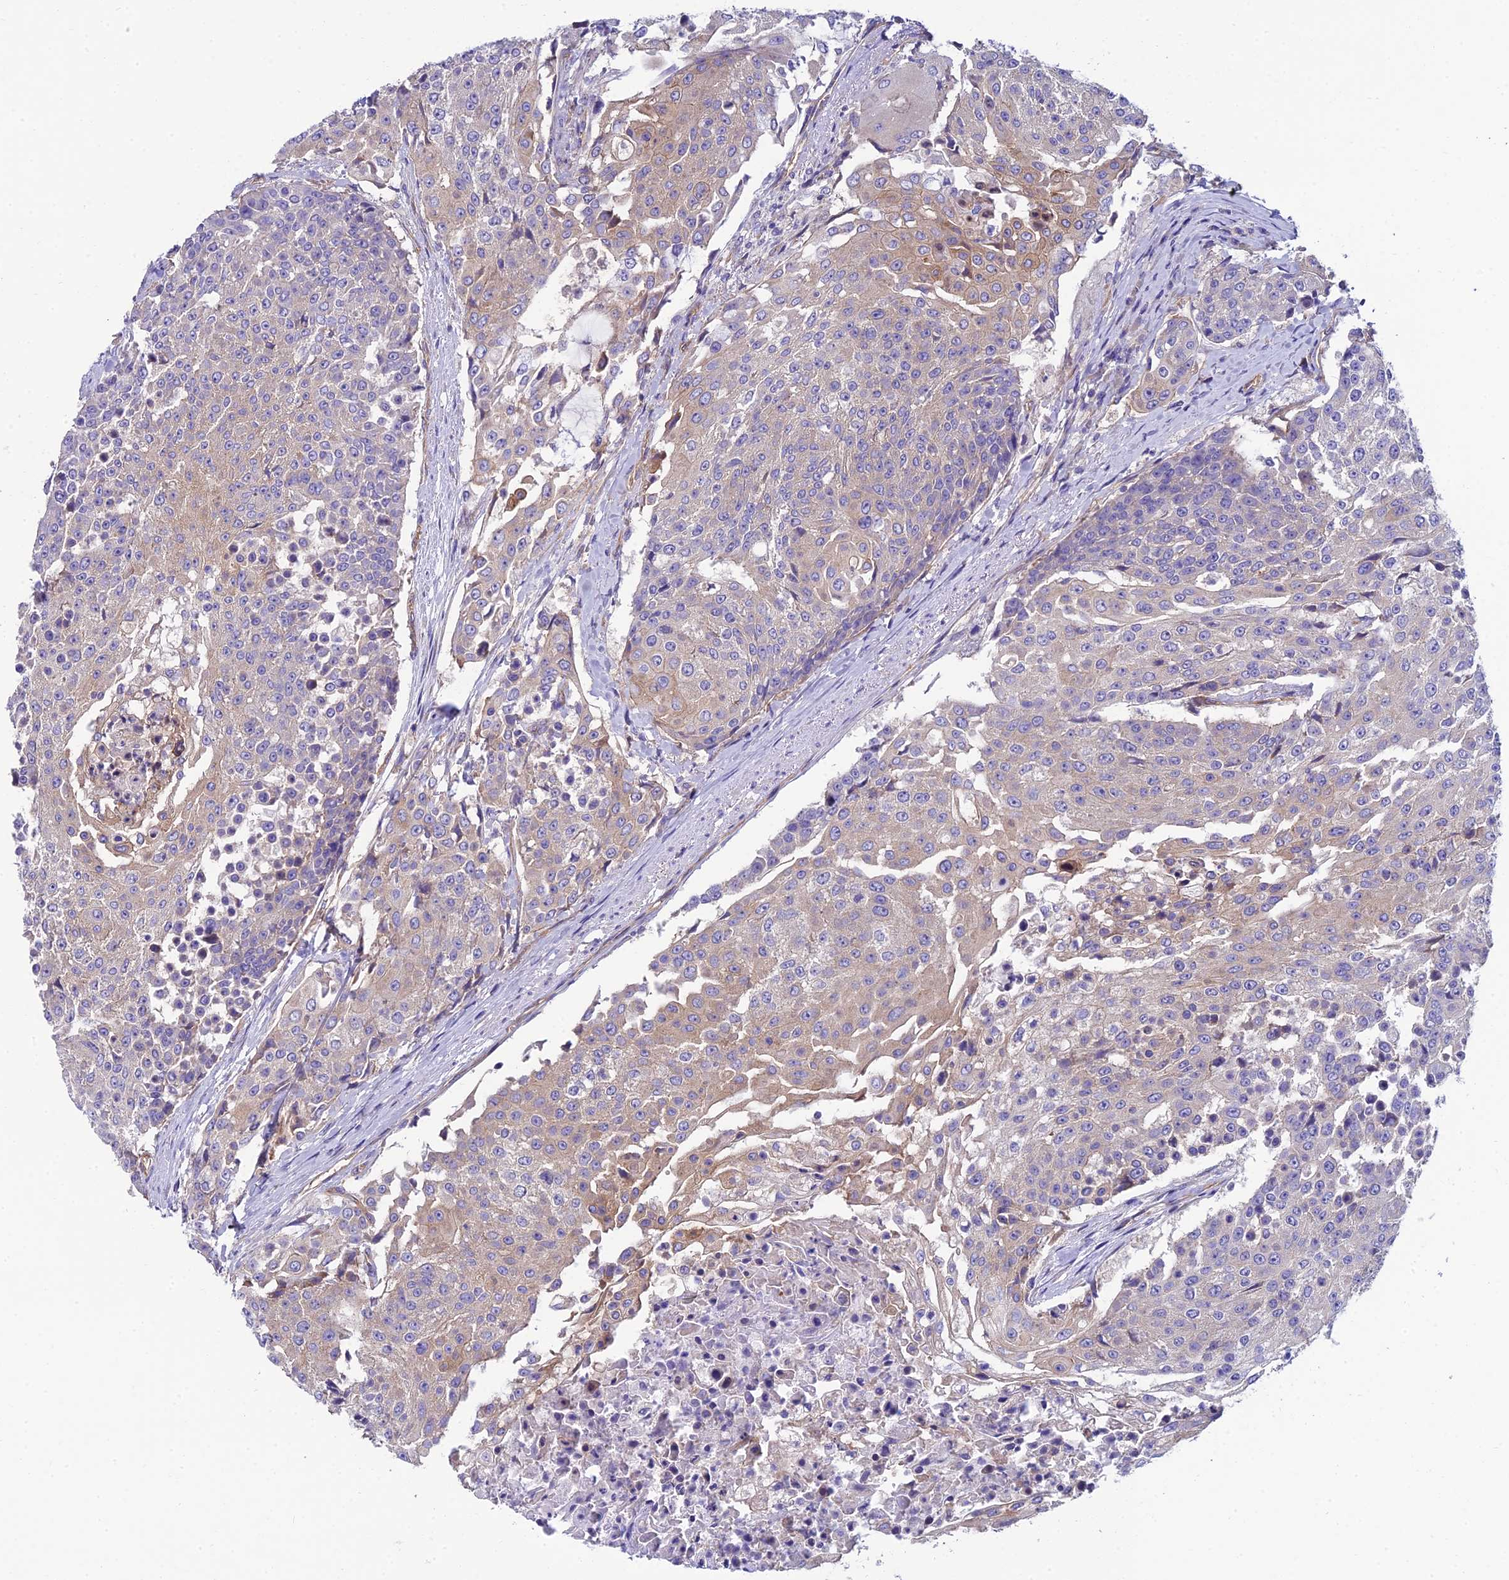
{"staining": {"intensity": "moderate", "quantity": "<25%", "location": "cytoplasmic/membranous"}, "tissue": "urothelial cancer", "cell_type": "Tumor cells", "image_type": "cancer", "snomed": [{"axis": "morphology", "description": "Urothelial carcinoma, High grade"}, {"axis": "topography", "description": "Urinary bladder"}], "caption": "Immunohistochemical staining of human high-grade urothelial carcinoma exhibits moderate cytoplasmic/membranous protein staining in approximately <25% of tumor cells. The protein is stained brown, and the nuclei are stained in blue (DAB (3,3'-diaminobenzidine) IHC with brightfield microscopy, high magnification).", "gene": "PPFIA3", "patient": {"sex": "female", "age": 63}}